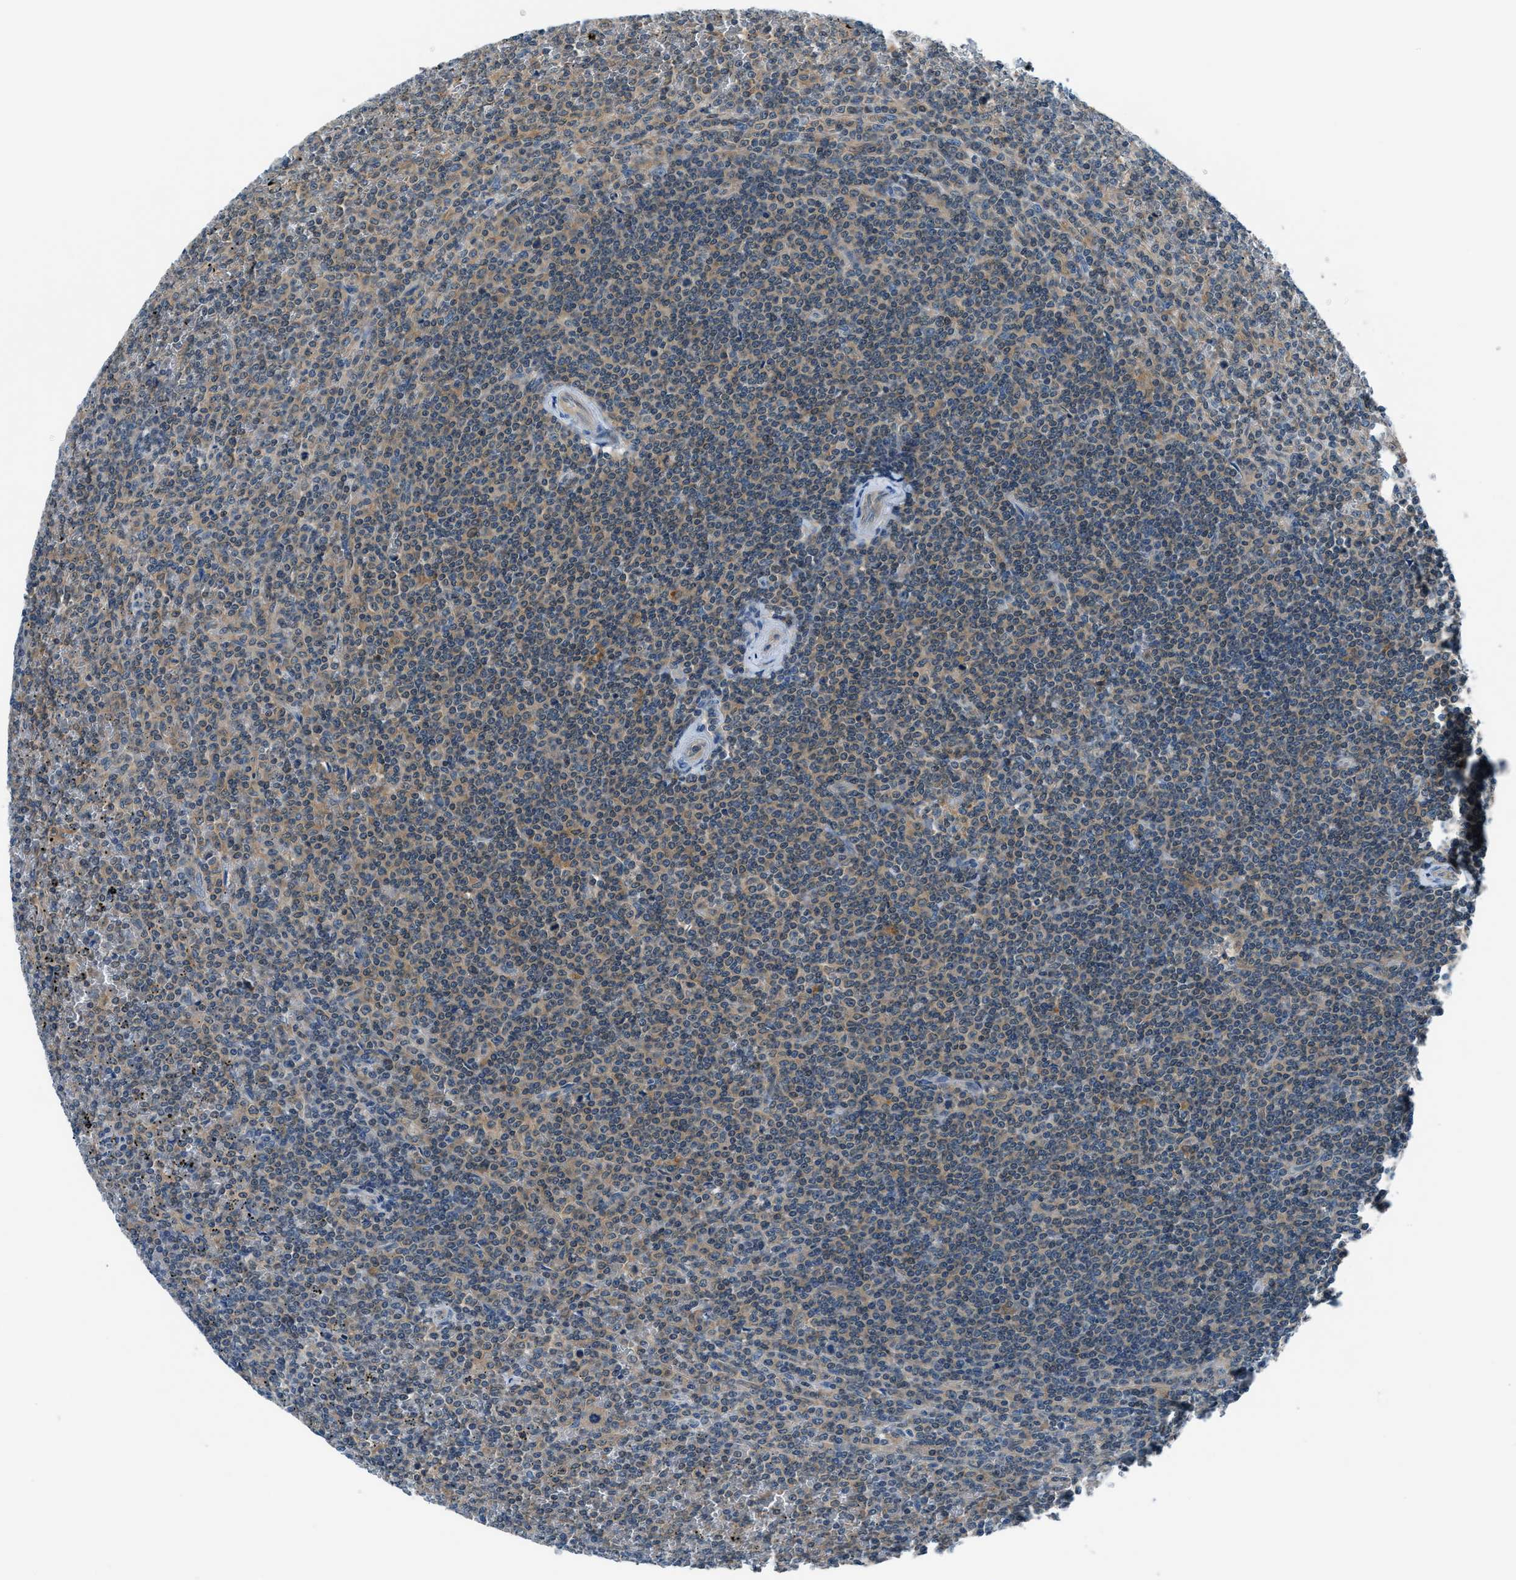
{"staining": {"intensity": "weak", "quantity": "25%-75%", "location": "cytoplasmic/membranous"}, "tissue": "lymphoma", "cell_type": "Tumor cells", "image_type": "cancer", "snomed": [{"axis": "morphology", "description": "Malignant lymphoma, non-Hodgkin's type, Low grade"}, {"axis": "topography", "description": "Spleen"}], "caption": "Weak cytoplasmic/membranous protein positivity is appreciated in approximately 25%-75% of tumor cells in malignant lymphoma, non-Hodgkin's type (low-grade). (DAB (3,3'-diaminobenzidine) IHC, brown staining for protein, blue staining for nuclei).", "gene": "ACP1", "patient": {"sex": "female", "age": 19}}